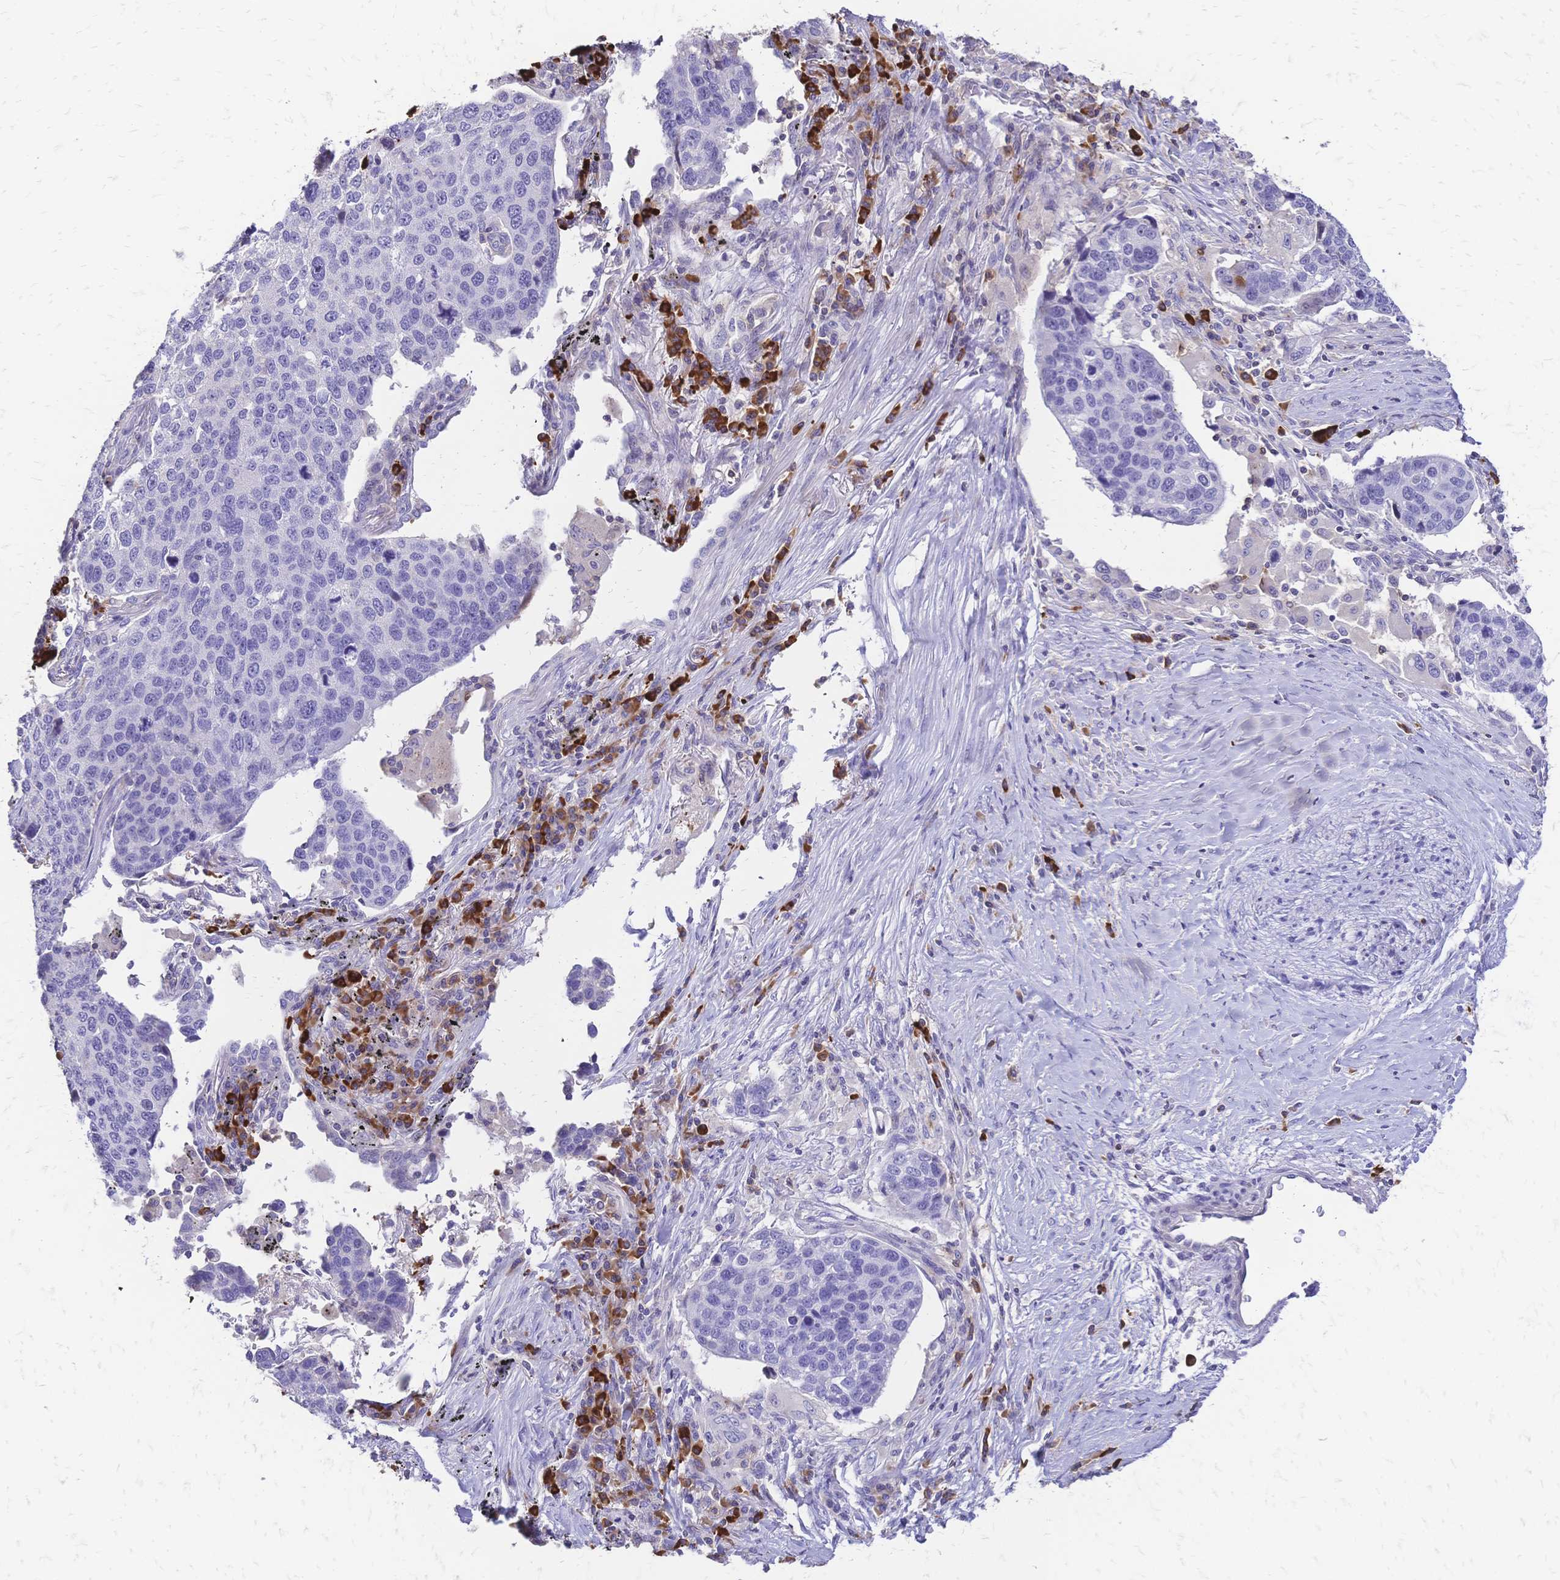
{"staining": {"intensity": "negative", "quantity": "none", "location": "none"}, "tissue": "lung cancer", "cell_type": "Tumor cells", "image_type": "cancer", "snomed": [{"axis": "morphology", "description": "Squamous cell carcinoma, NOS"}, {"axis": "topography", "description": "Lymph node"}, {"axis": "topography", "description": "Lung"}], "caption": "Immunohistochemical staining of lung squamous cell carcinoma reveals no significant positivity in tumor cells.", "gene": "IL2RA", "patient": {"sex": "male", "age": 61}}